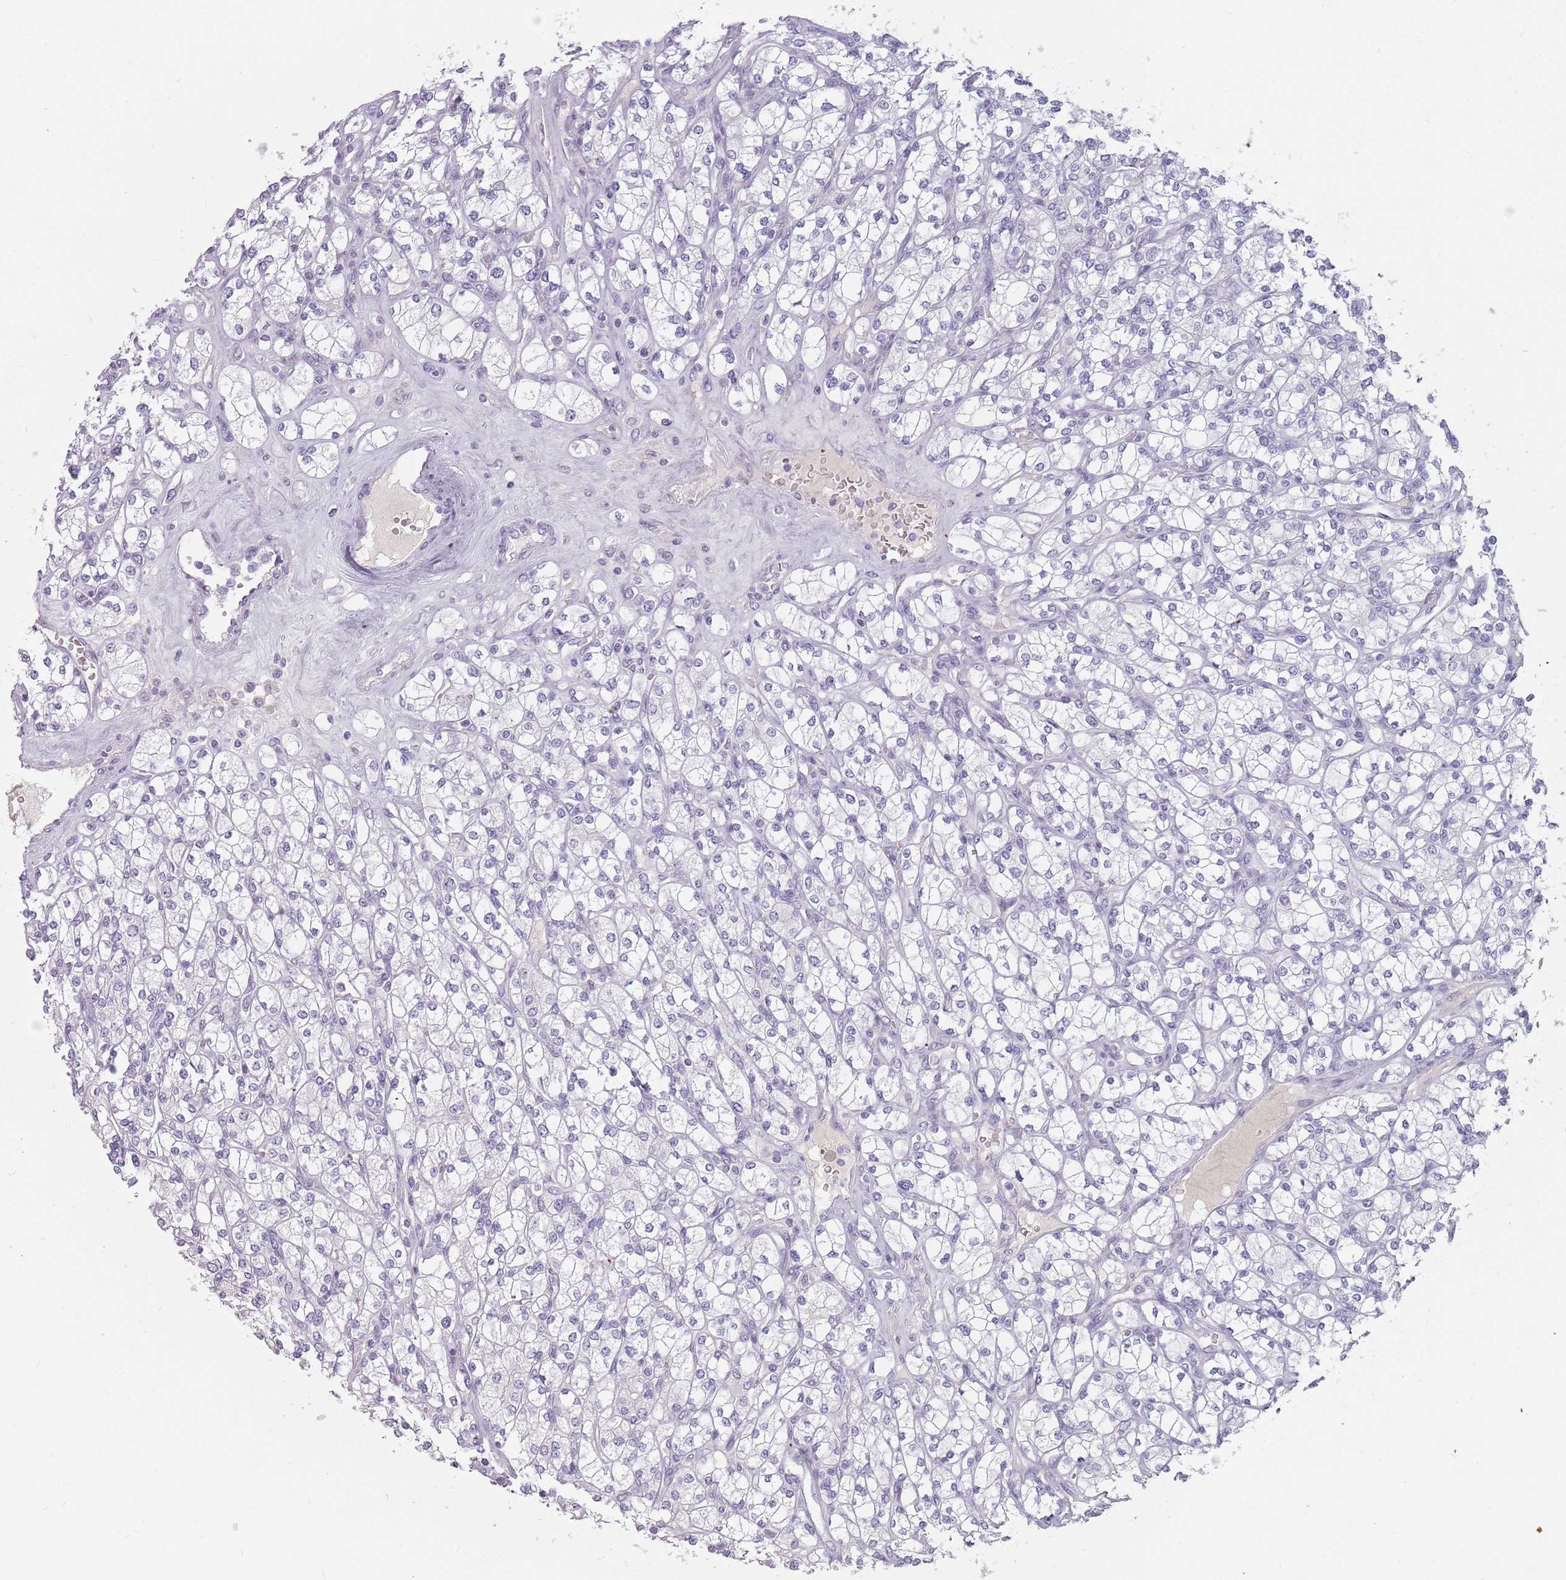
{"staining": {"intensity": "negative", "quantity": "none", "location": "none"}, "tissue": "renal cancer", "cell_type": "Tumor cells", "image_type": "cancer", "snomed": [{"axis": "morphology", "description": "Adenocarcinoma, NOS"}, {"axis": "topography", "description": "Kidney"}], "caption": "This image is of adenocarcinoma (renal) stained with IHC to label a protein in brown with the nuclei are counter-stained blue. There is no staining in tumor cells.", "gene": "CEP19", "patient": {"sex": "male", "age": 77}}